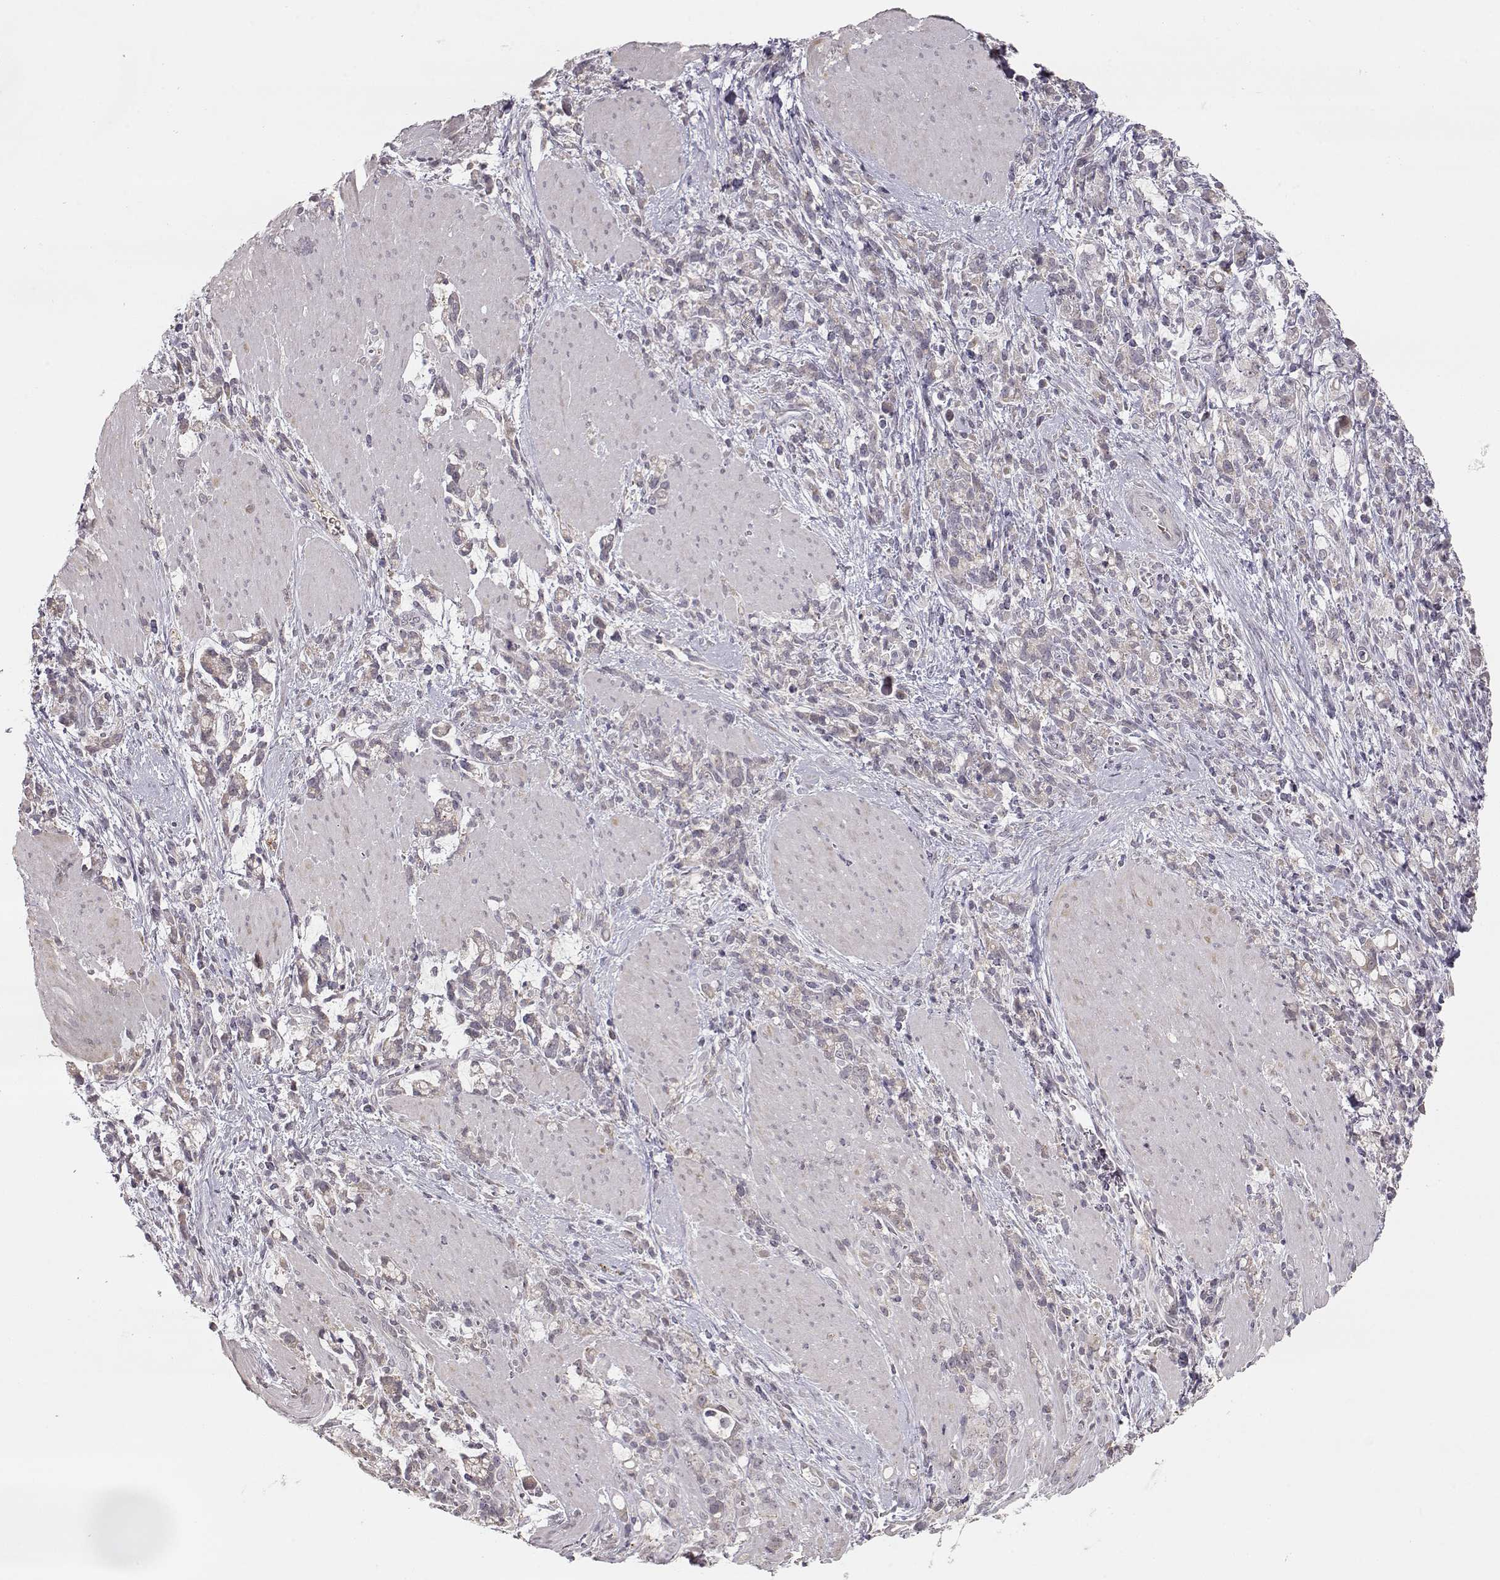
{"staining": {"intensity": "weak", "quantity": ">75%", "location": "cytoplasmic/membranous"}, "tissue": "stomach cancer", "cell_type": "Tumor cells", "image_type": "cancer", "snomed": [{"axis": "morphology", "description": "Adenocarcinoma, NOS"}, {"axis": "topography", "description": "Stomach"}], "caption": "Human adenocarcinoma (stomach) stained with a brown dye displays weak cytoplasmic/membranous positive expression in approximately >75% of tumor cells.", "gene": "PNMT", "patient": {"sex": "female", "age": 57}}